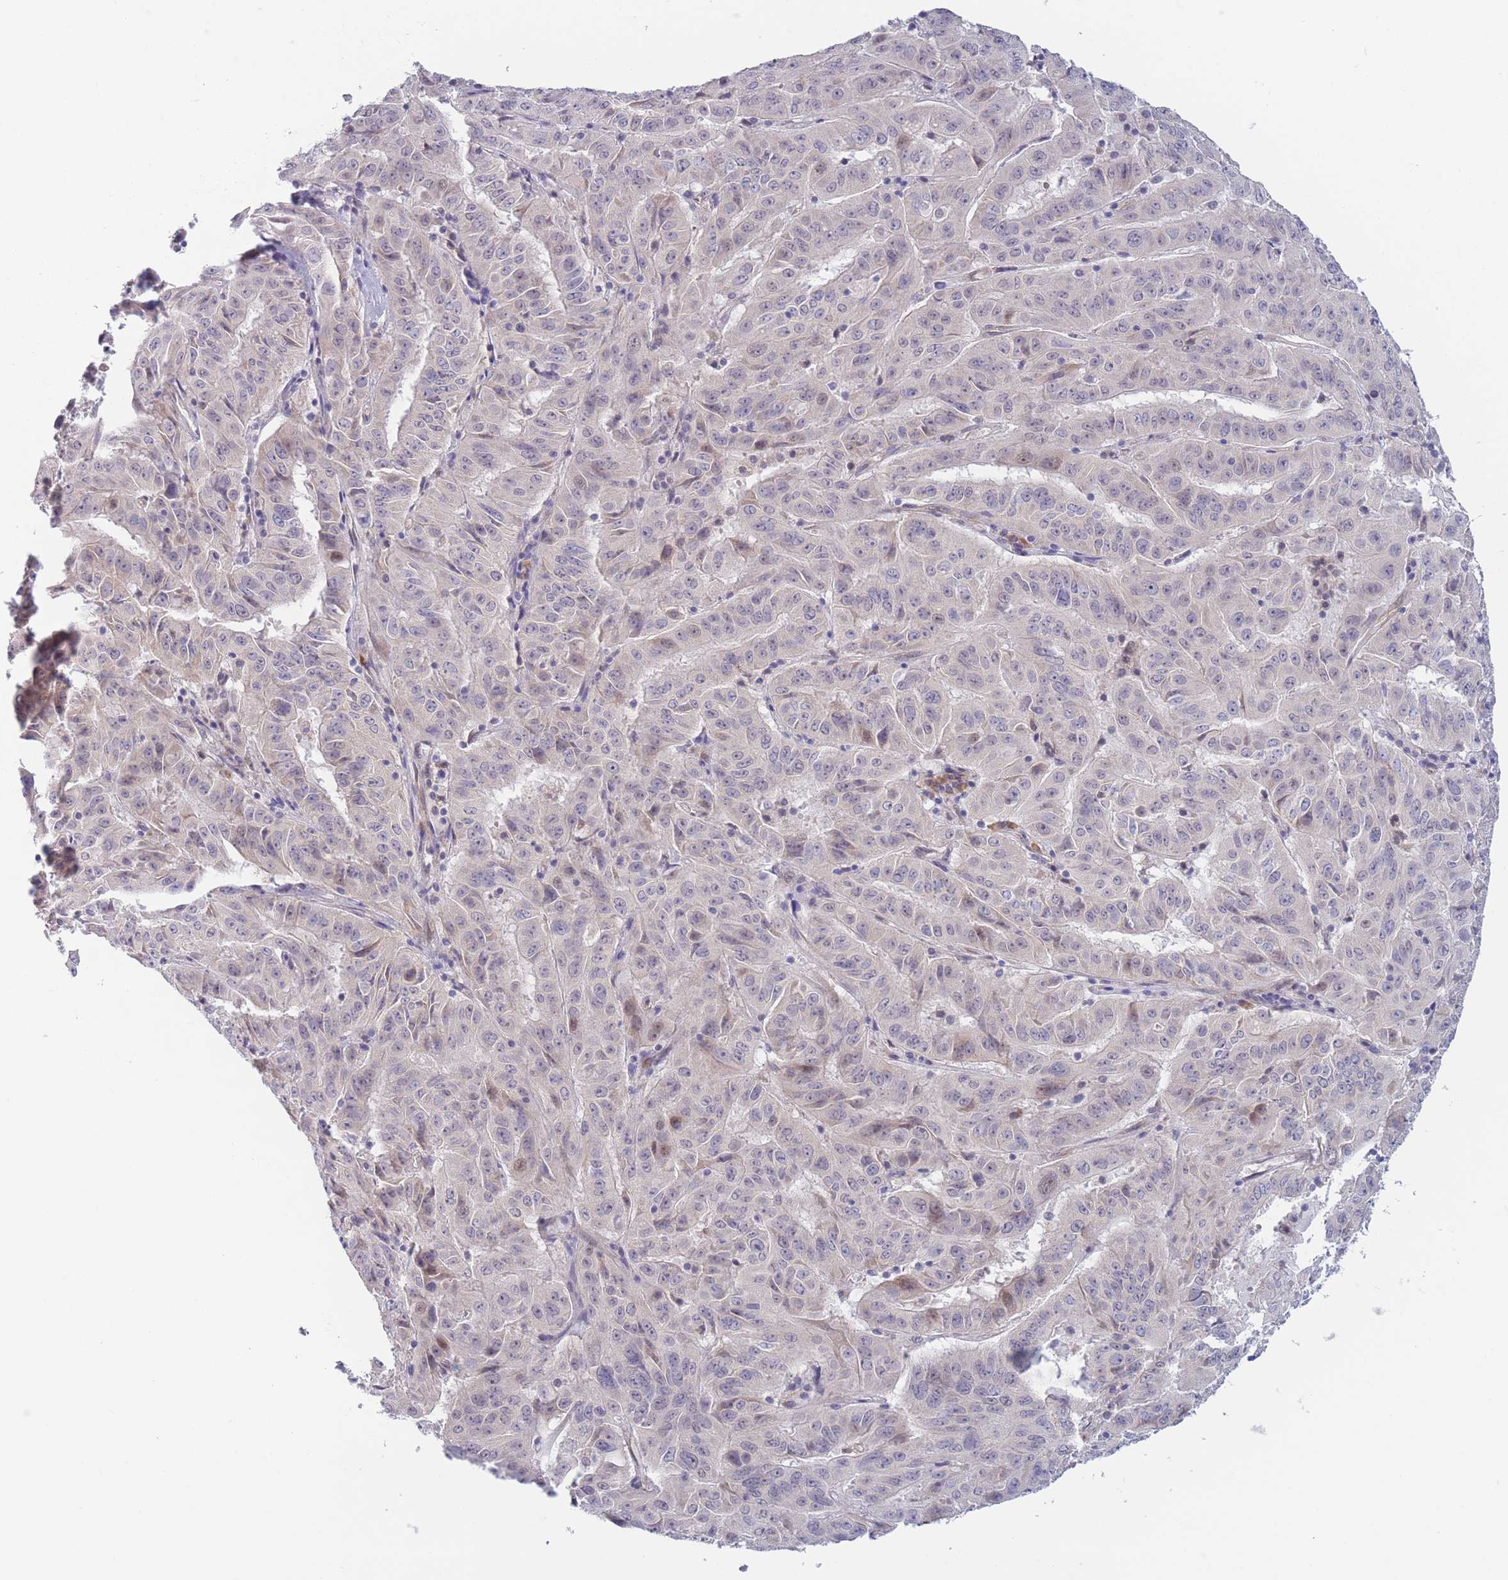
{"staining": {"intensity": "negative", "quantity": "none", "location": "none"}, "tissue": "pancreatic cancer", "cell_type": "Tumor cells", "image_type": "cancer", "snomed": [{"axis": "morphology", "description": "Adenocarcinoma, NOS"}, {"axis": "topography", "description": "Pancreas"}], "caption": "The histopathology image reveals no staining of tumor cells in pancreatic adenocarcinoma.", "gene": "FAM227B", "patient": {"sex": "male", "age": 63}}